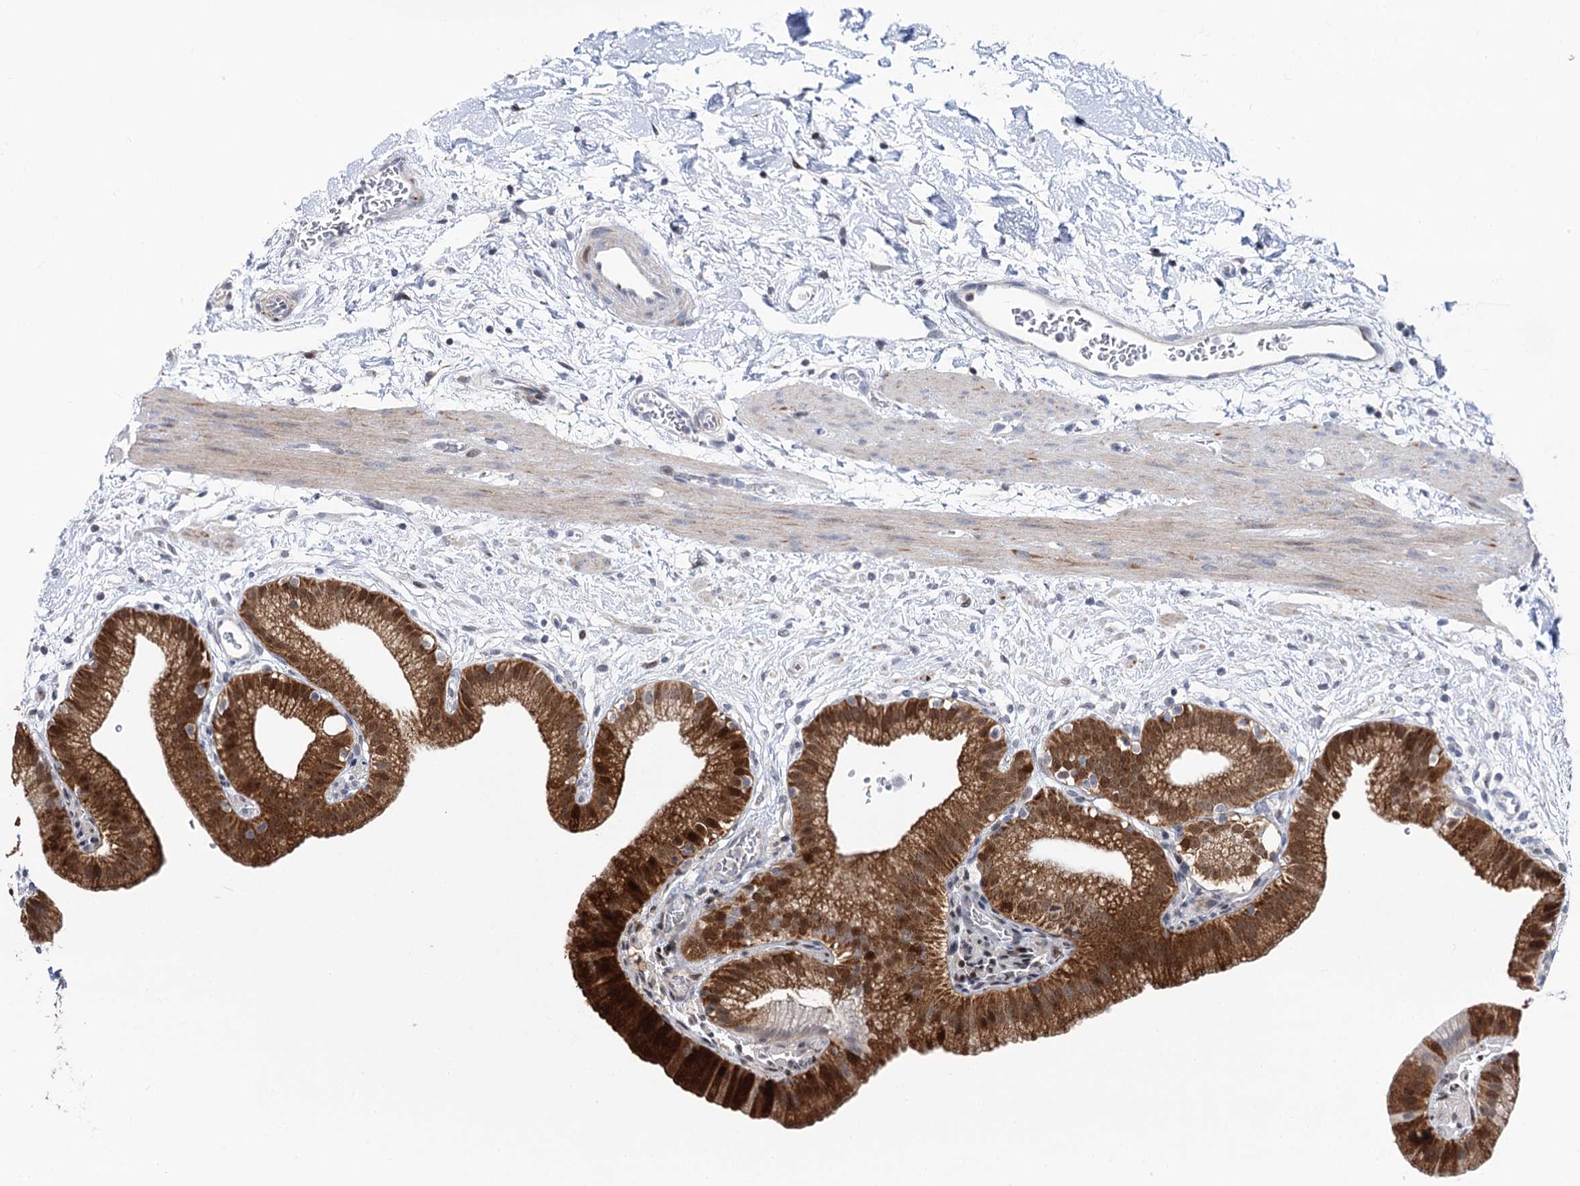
{"staining": {"intensity": "strong", "quantity": ">75%", "location": "cytoplasmic/membranous,nuclear"}, "tissue": "gallbladder", "cell_type": "Glandular cells", "image_type": "normal", "snomed": [{"axis": "morphology", "description": "Normal tissue, NOS"}, {"axis": "topography", "description": "Gallbladder"}], "caption": "Human gallbladder stained for a protein (brown) displays strong cytoplasmic/membranous,nuclear positive expression in about >75% of glandular cells.", "gene": "PTGR1", "patient": {"sex": "male", "age": 55}}